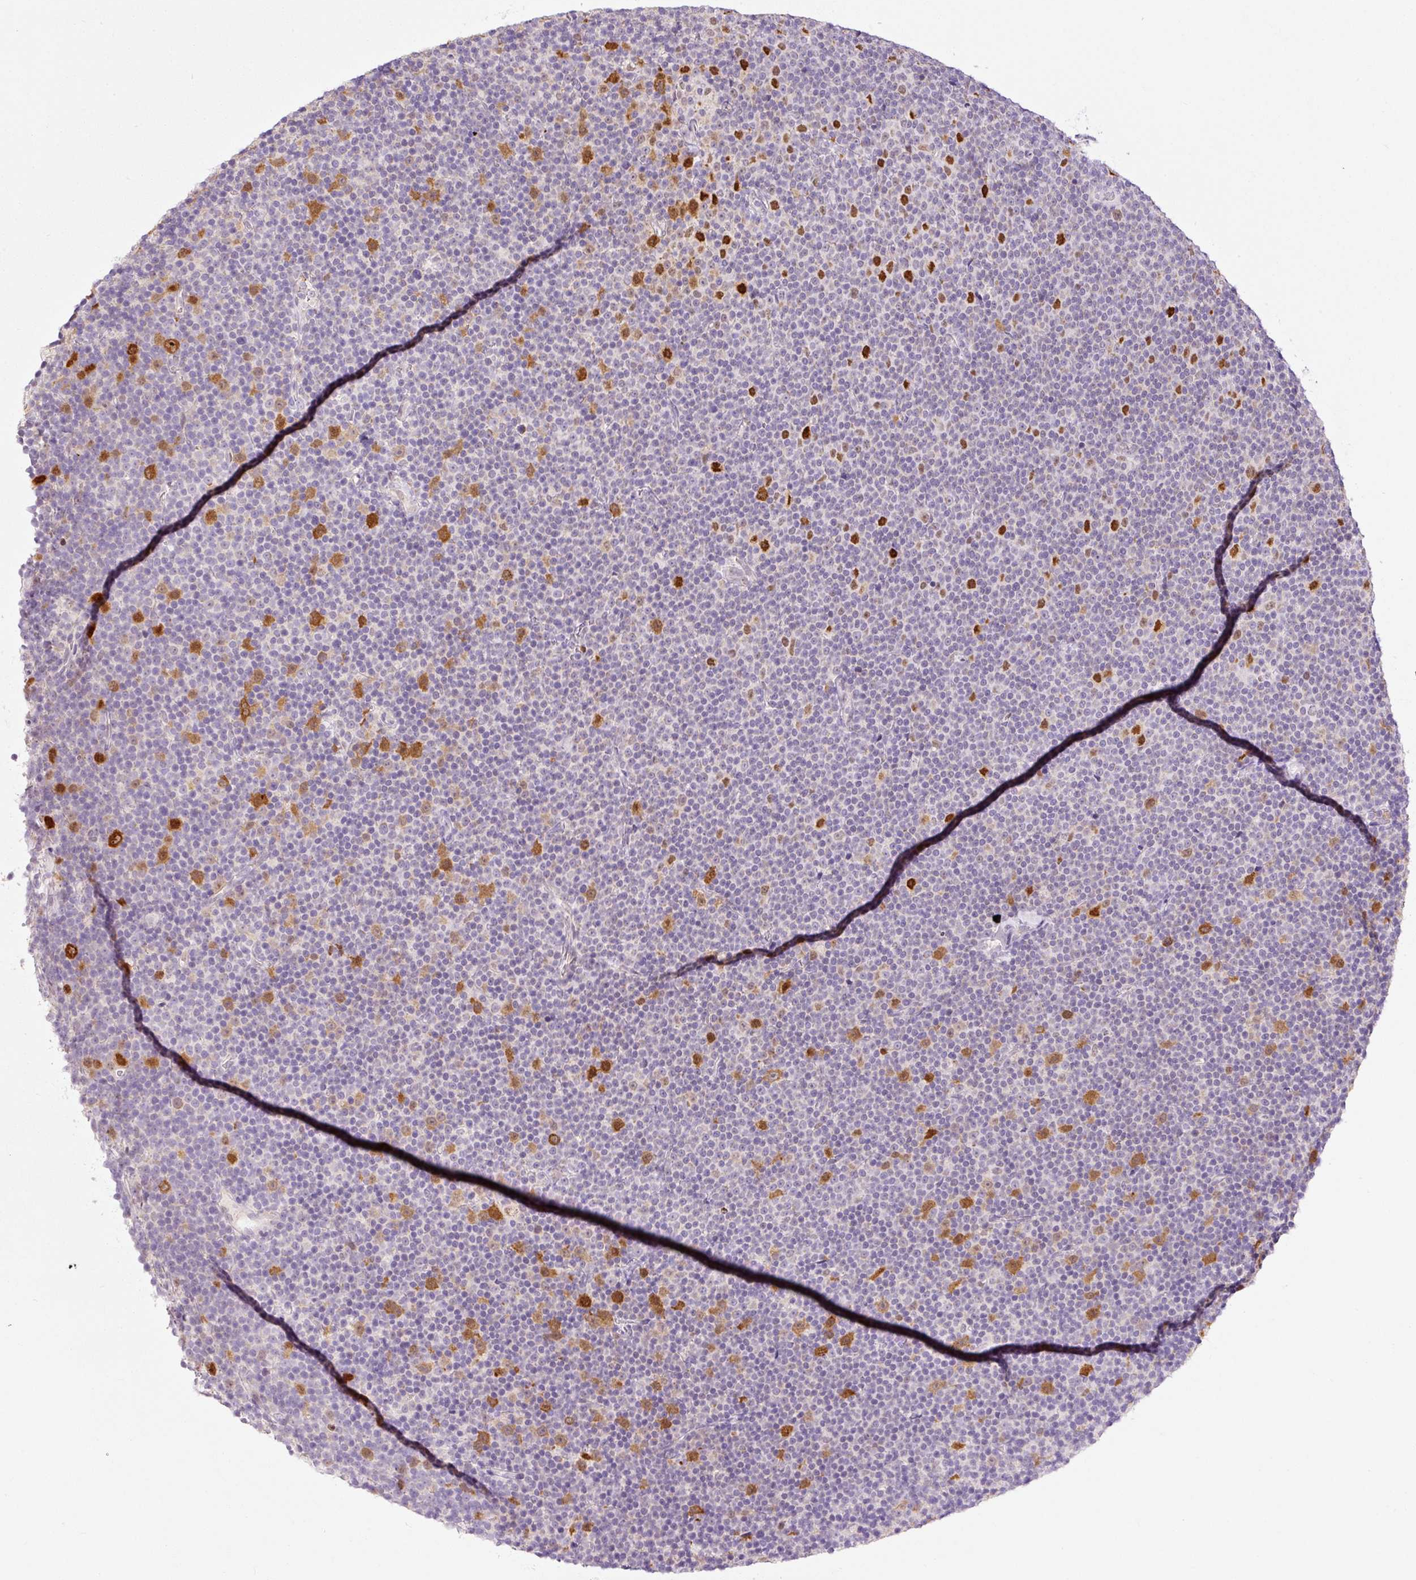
{"staining": {"intensity": "moderate", "quantity": "<25%", "location": "cytoplasmic/membranous,nuclear"}, "tissue": "lymphoma", "cell_type": "Tumor cells", "image_type": "cancer", "snomed": [{"axis": "morphology", "description": "Malignant lymphoma, non-Hodgkin's type, Low grade"}, {"axis": "topography", "description": "Lymph node"}], "caption": "Moderate cytoplasmic/membranous and nuclear protein expression is identified in approximately <25% of tumor cells in low-grade malignant lymphoma, non-Hodgkin's type.", "gene": "KPNA2", "patient": {"sex": "female", "age": 67}}